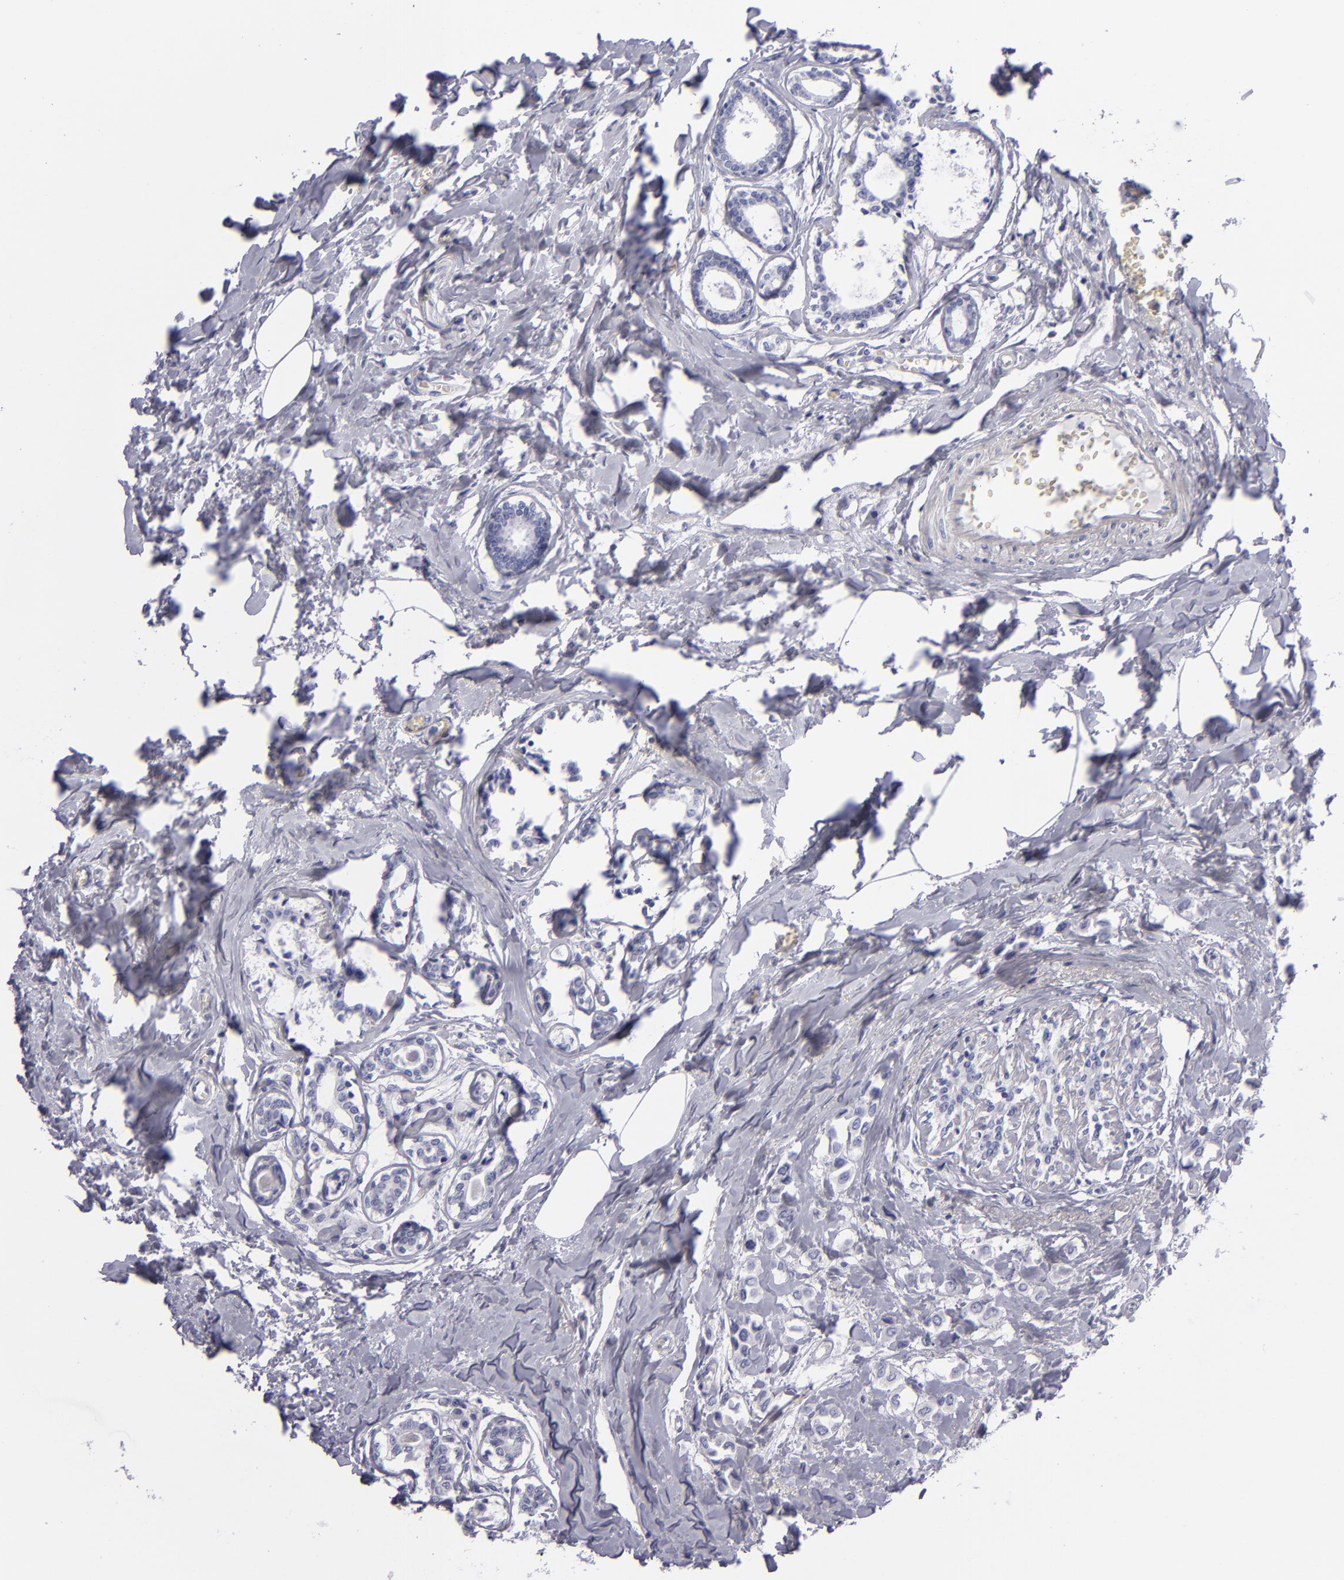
{"staining": {"intensity": "negative", "quantity": "none", "location": "none"}, "tissue": "breast cancer", "cell_type": "Tumor cells", "image_type": "cancer", "snomed": [{"axis": "morphology", "description": "Lobular carcinoma"}, {"axis": "topography", "description": "Breast"}], "caption": "This micrograph is of breast lobular carcinoma stained with immunohistochemistry (IHC) to label a protein in brown with the nuclei are counter-stained blue. There is no expression in tumor cells.", "gene": "CD22", "patient": {"sex": "female", "age": 51}}